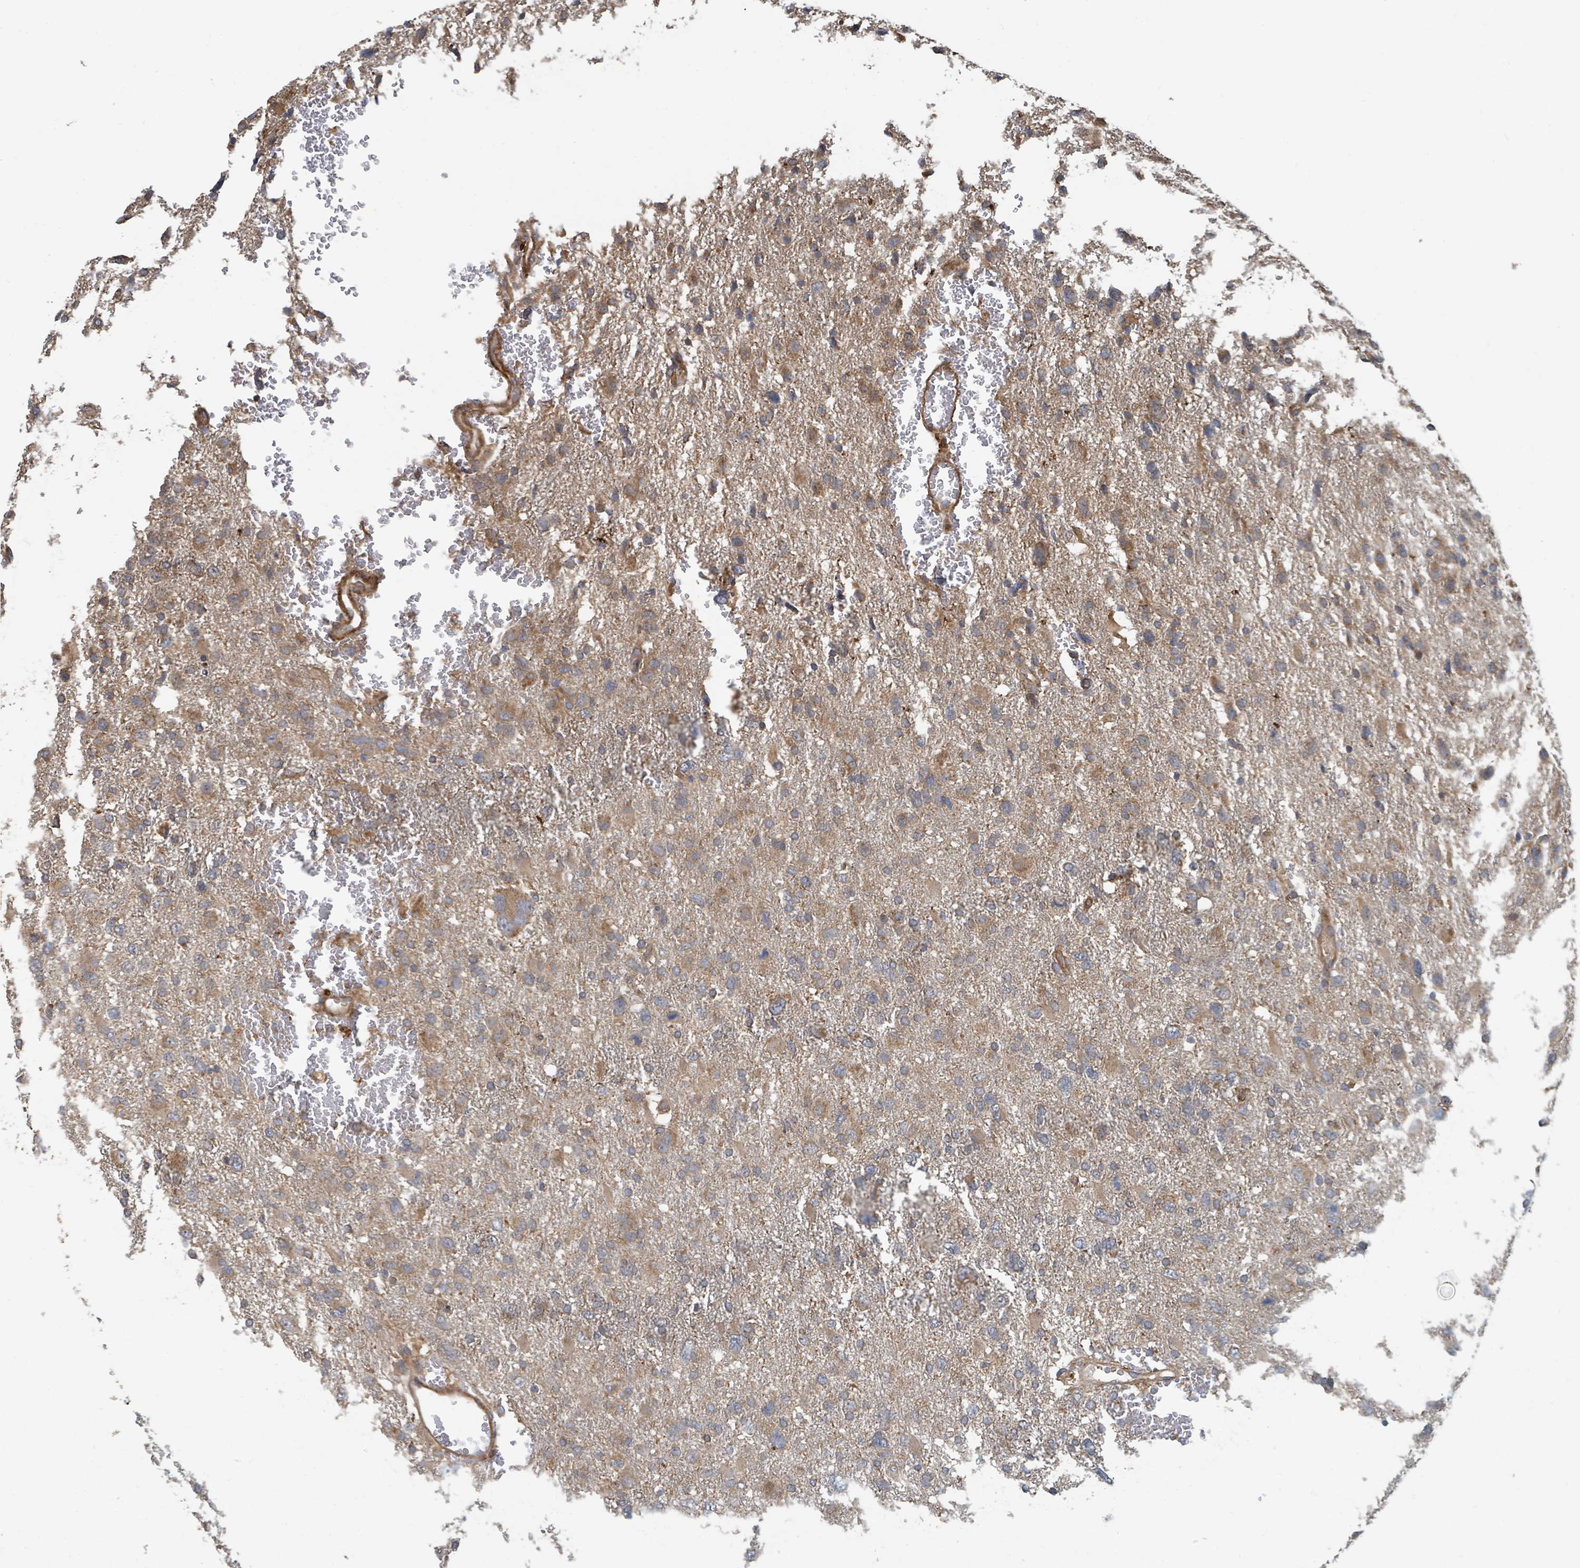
{"staining": {"intensity": "moderate", "quantity": ">75%", "location": "cytoplasmic/membranous"}, "tissue": "glioma", "cell_type": "Tumor cells", "image_type": "cancer", "snomed": [{"axis": "morphology", "description": "Glioma, malignant, High grade"}, {"axis": "topography", "description": "Brain"}], "caption": "Immunohistochemical staining of high-grade glioma (malignant) demonstrates moderate cytoplasmic/membranous protein staining in about >75% of tumor cells.", "gene": "DPM1", "patient": {"sex": "male", "age": 61}}